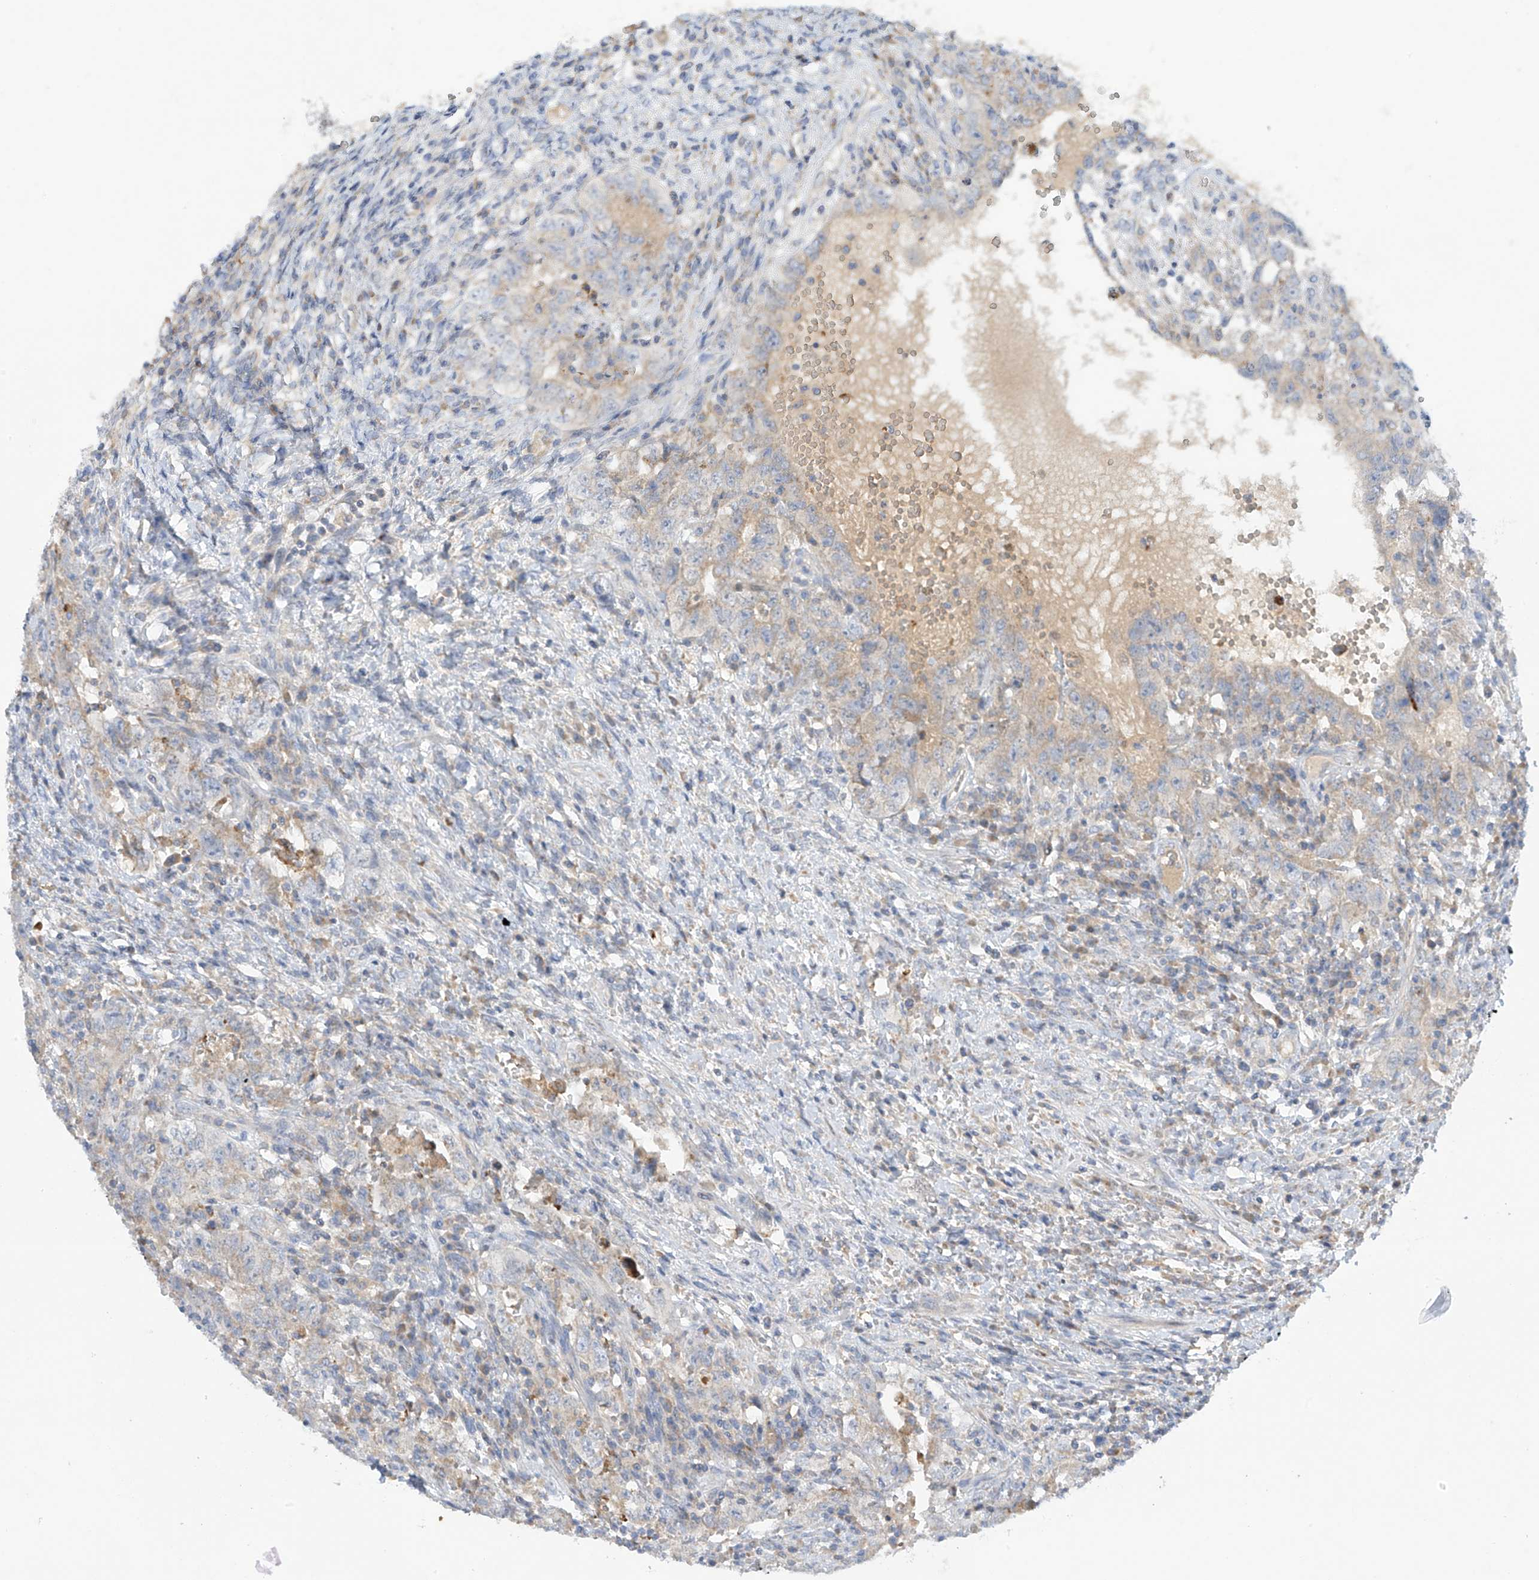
{"staining": {"intensity": "weak", "quantity": "<25%", "location": "cytoplasmic/membranous"}, "tissue": "testis cancer", "cell_type": "Tumor cells", "image_type": "cancer", "snomed": [{"axis": "morphology", "description": "Carcinoma, Embryonal, NOS"}, {"axis": "topography", "description": "Testis"}], "caption": "Human embryonal carcinoma (testis) stained for a protein using immunohistochemistry (IHC) reveals no positivity in tumor cells.", "gene": "METTL18", "patient": {"sex": "male", "age": 26}}